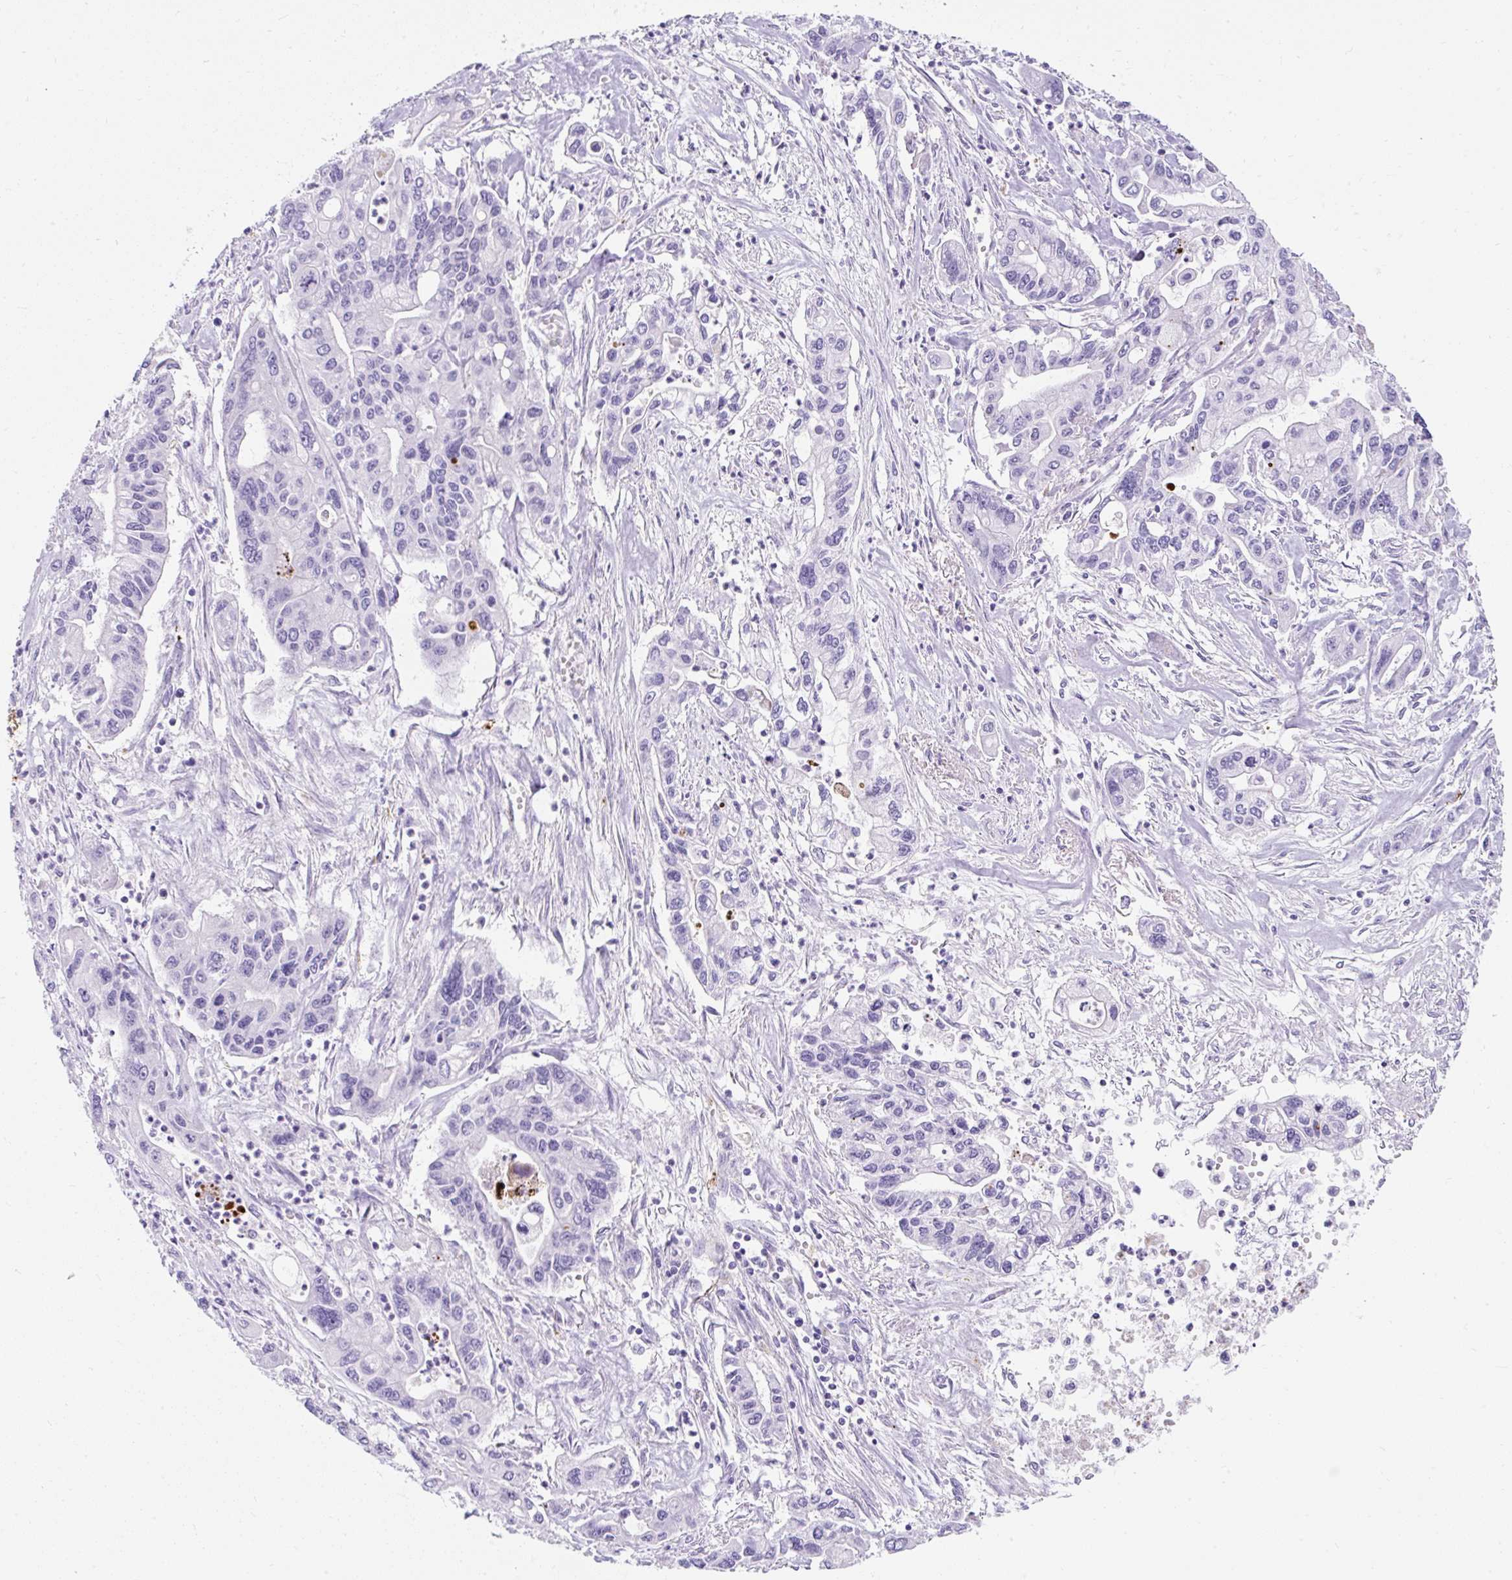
{"staining": {"intensity": "negative", "quantity": "none", "location": "none"}, "tissue": "pancreatic cancer", "cell_type": "Tumor cells", "image_type": "cancer", "snomed": [{"axis": "morphology", "description": "Adenocarcinoma, NOS"}, {"axis": "topography", "description": "Pancreas"}], "caption": "An immunohistochemistry photomicrograph of pancreatic adenocarcinoma is shown. There is no staining in tumor cells of pancreatic adenocarcinoma. (DAB (3,3'-diaminobenzidine) immunohistochemistry with hematoxylin counter stain).", "gene": "APOC4-APOC2", "patient": {"sex": "male", "age": 62}}